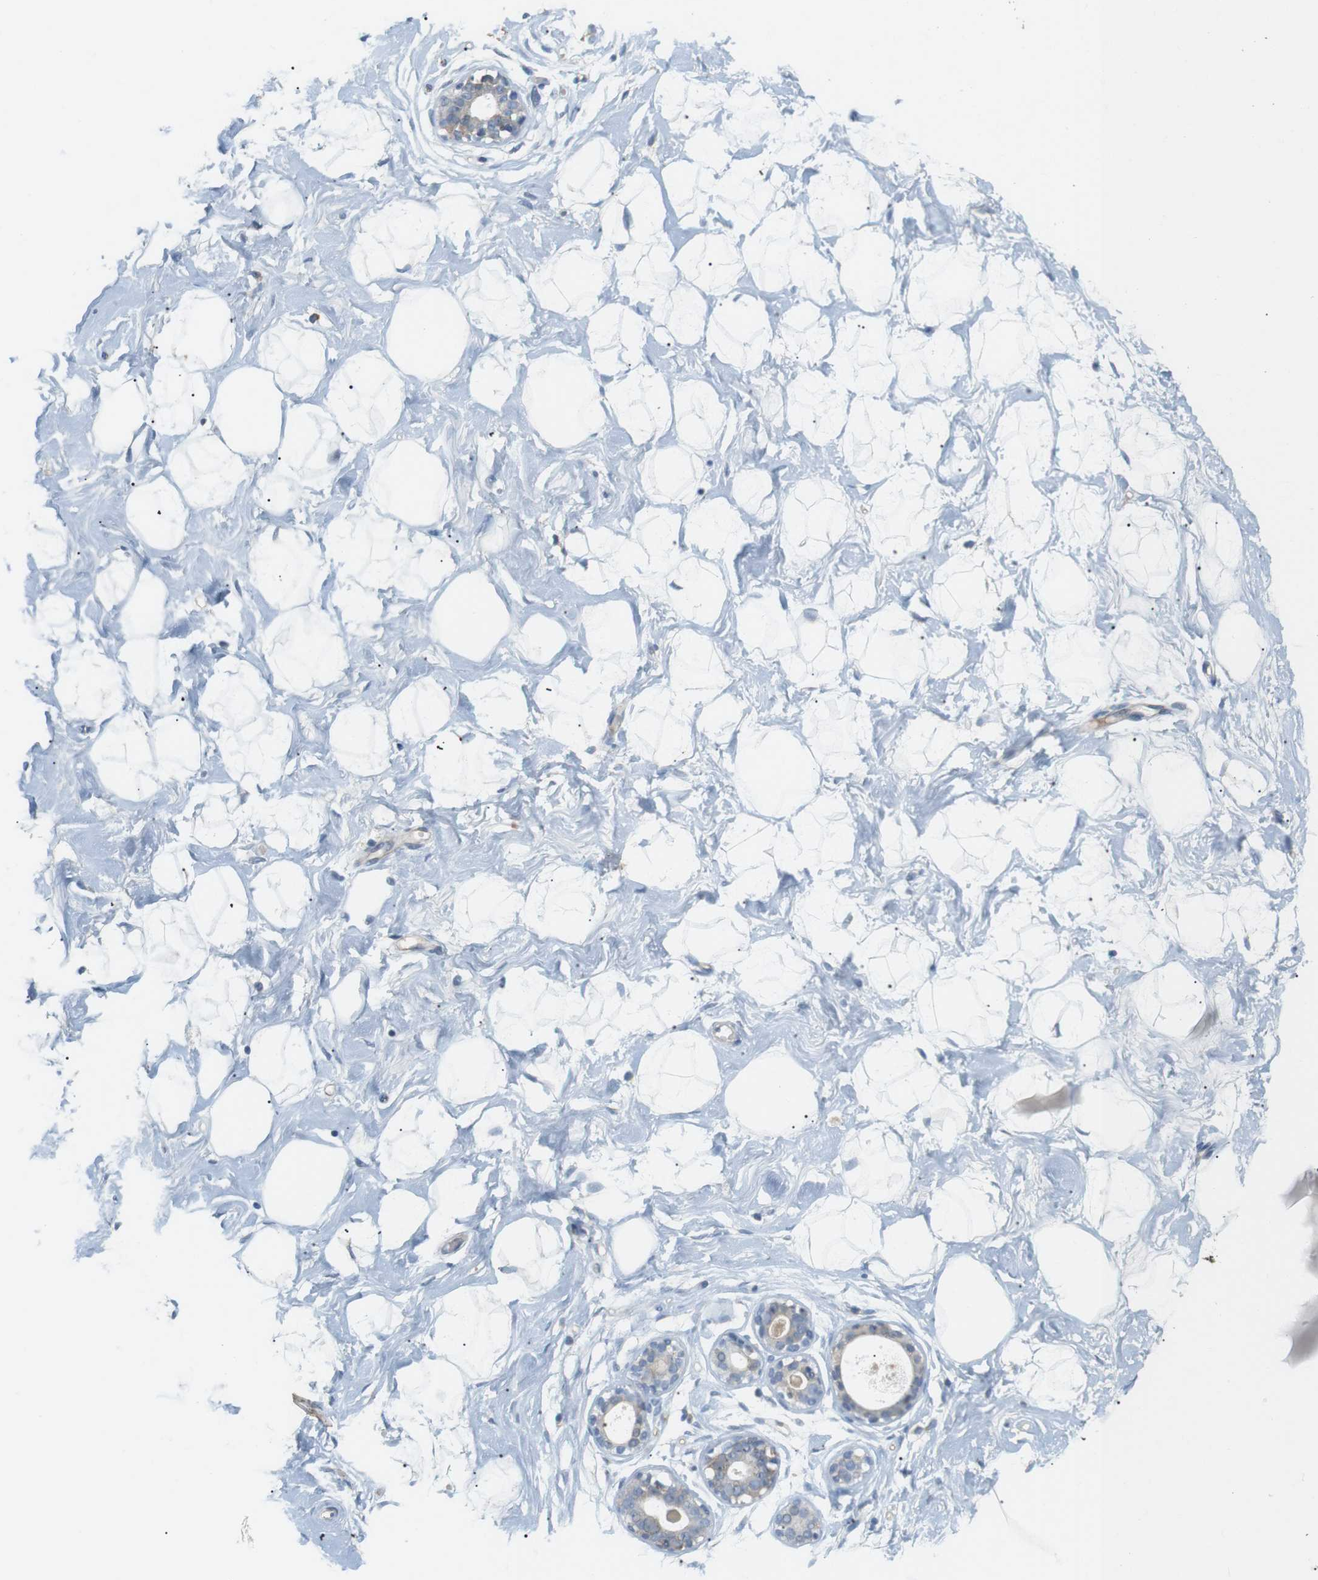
{"staining": {"intensity": "negative", "quantity": "none", "location": "none"}, "tissue": "breast", "cell_type": "Adipocytes", "image_type": "normal", "snomed": [{"axis": "morphology", "description": "Normal tissue, NOS"}, {"axis": "topography", "description": "Breast"}], "caption": "Immunohistochemistry image of unremarkable human breast stained for a protein (brown), which displays no staining in adipocytes. (DAB (3,3'-diaminobenzidine) immunohistochemistry, high magnification).", "gene": "CD300E", "patient": {"sex": "female", "age": 23}}